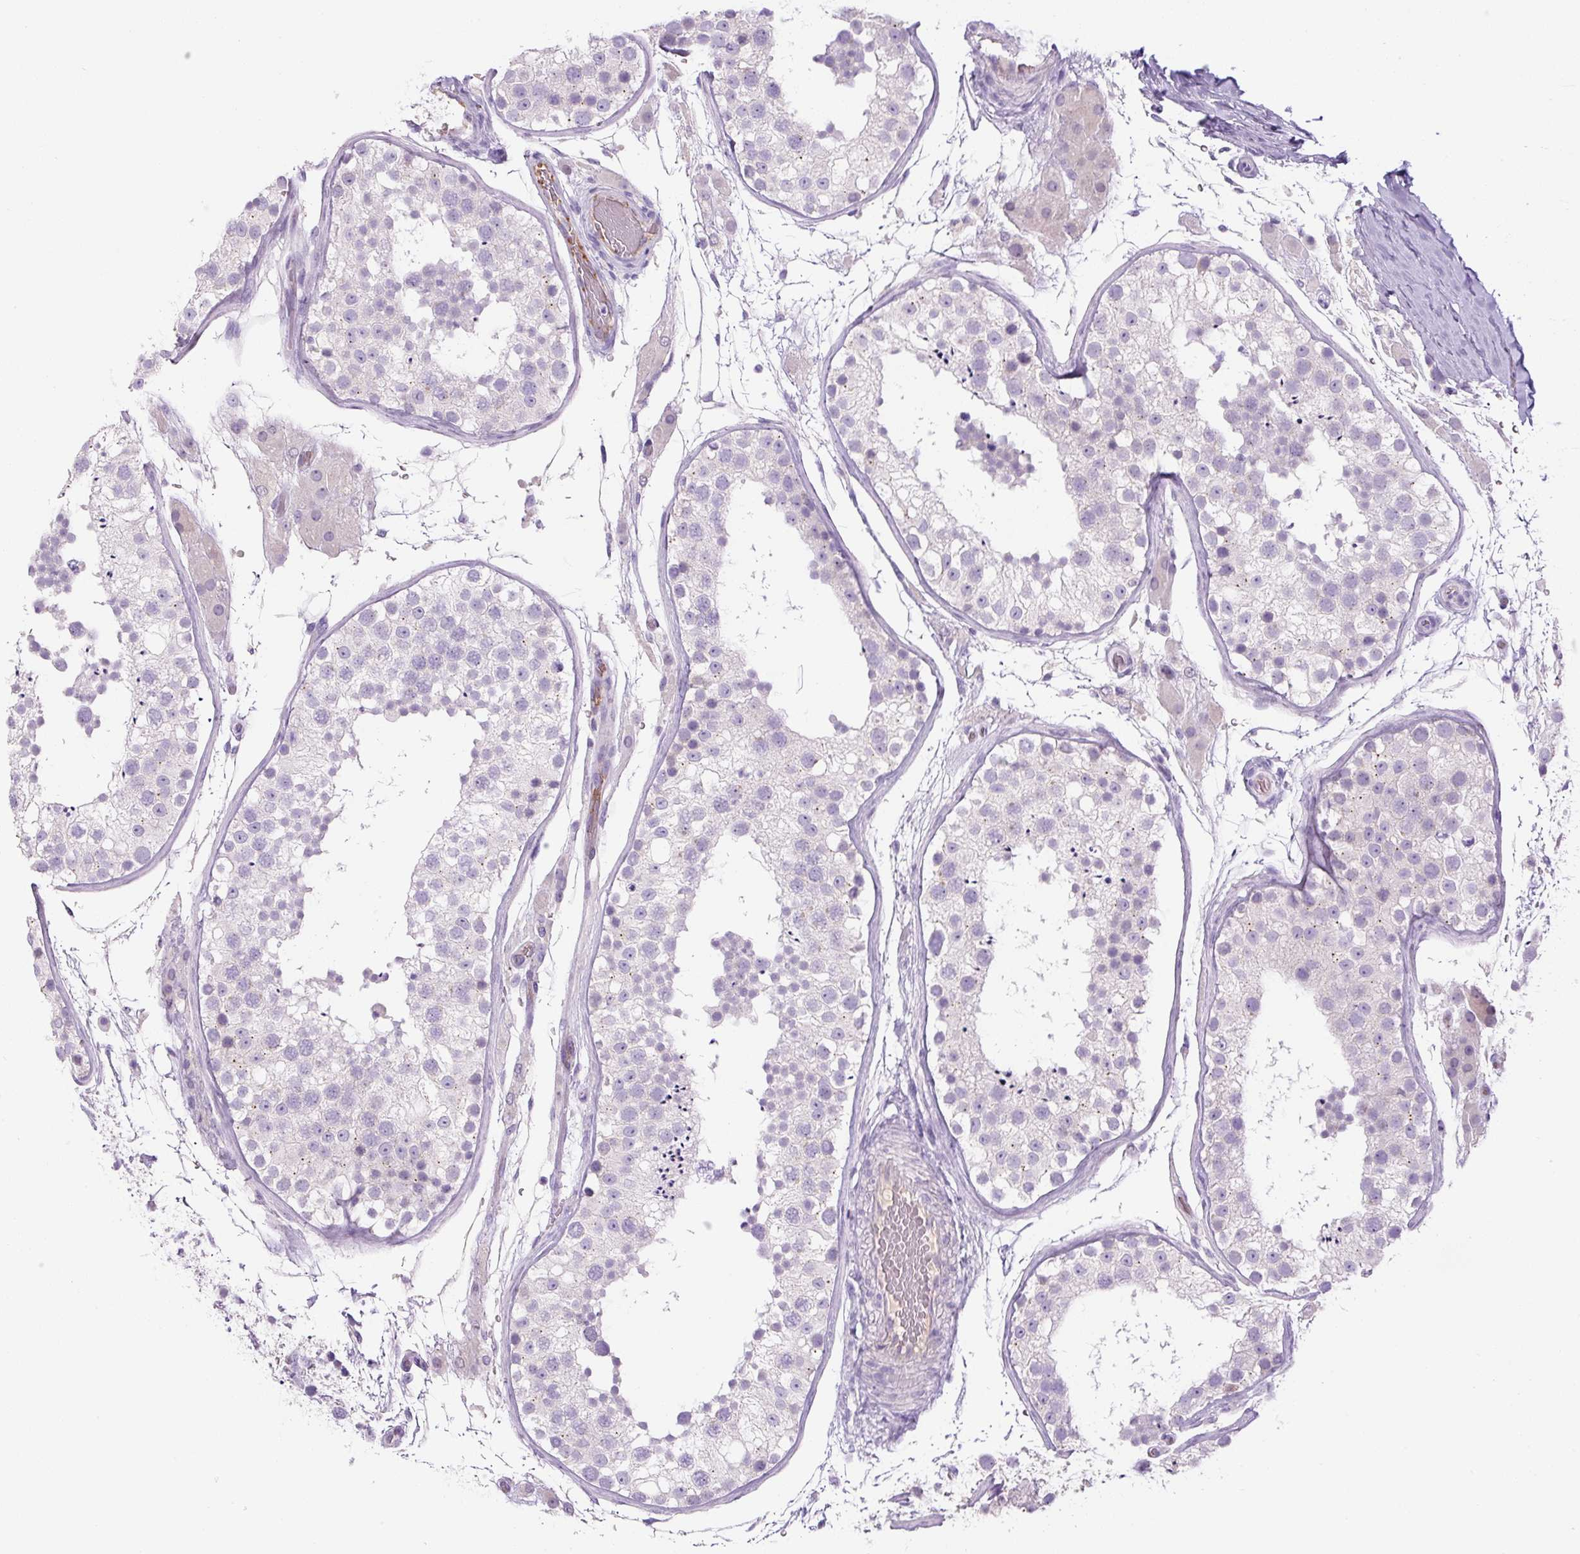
{"staining": {"intensity": "negative", "quantity": "none", "location": "none"}, "tissue": "testis", "cell_type": "Cells in seminiferous ducts", "image_type": "normal", "snomed": [{"axis": "morphology", "description": "Normal tissue, NOS"}, {"axis": "topography", "description": "Testis"}], "caption": "The immunohistochemistry photomicrograph has no significant staining in cells in seminiferous ducts of testis.", "gene": "RSPO4", "patient": {"sex": "male", "age": 26}}